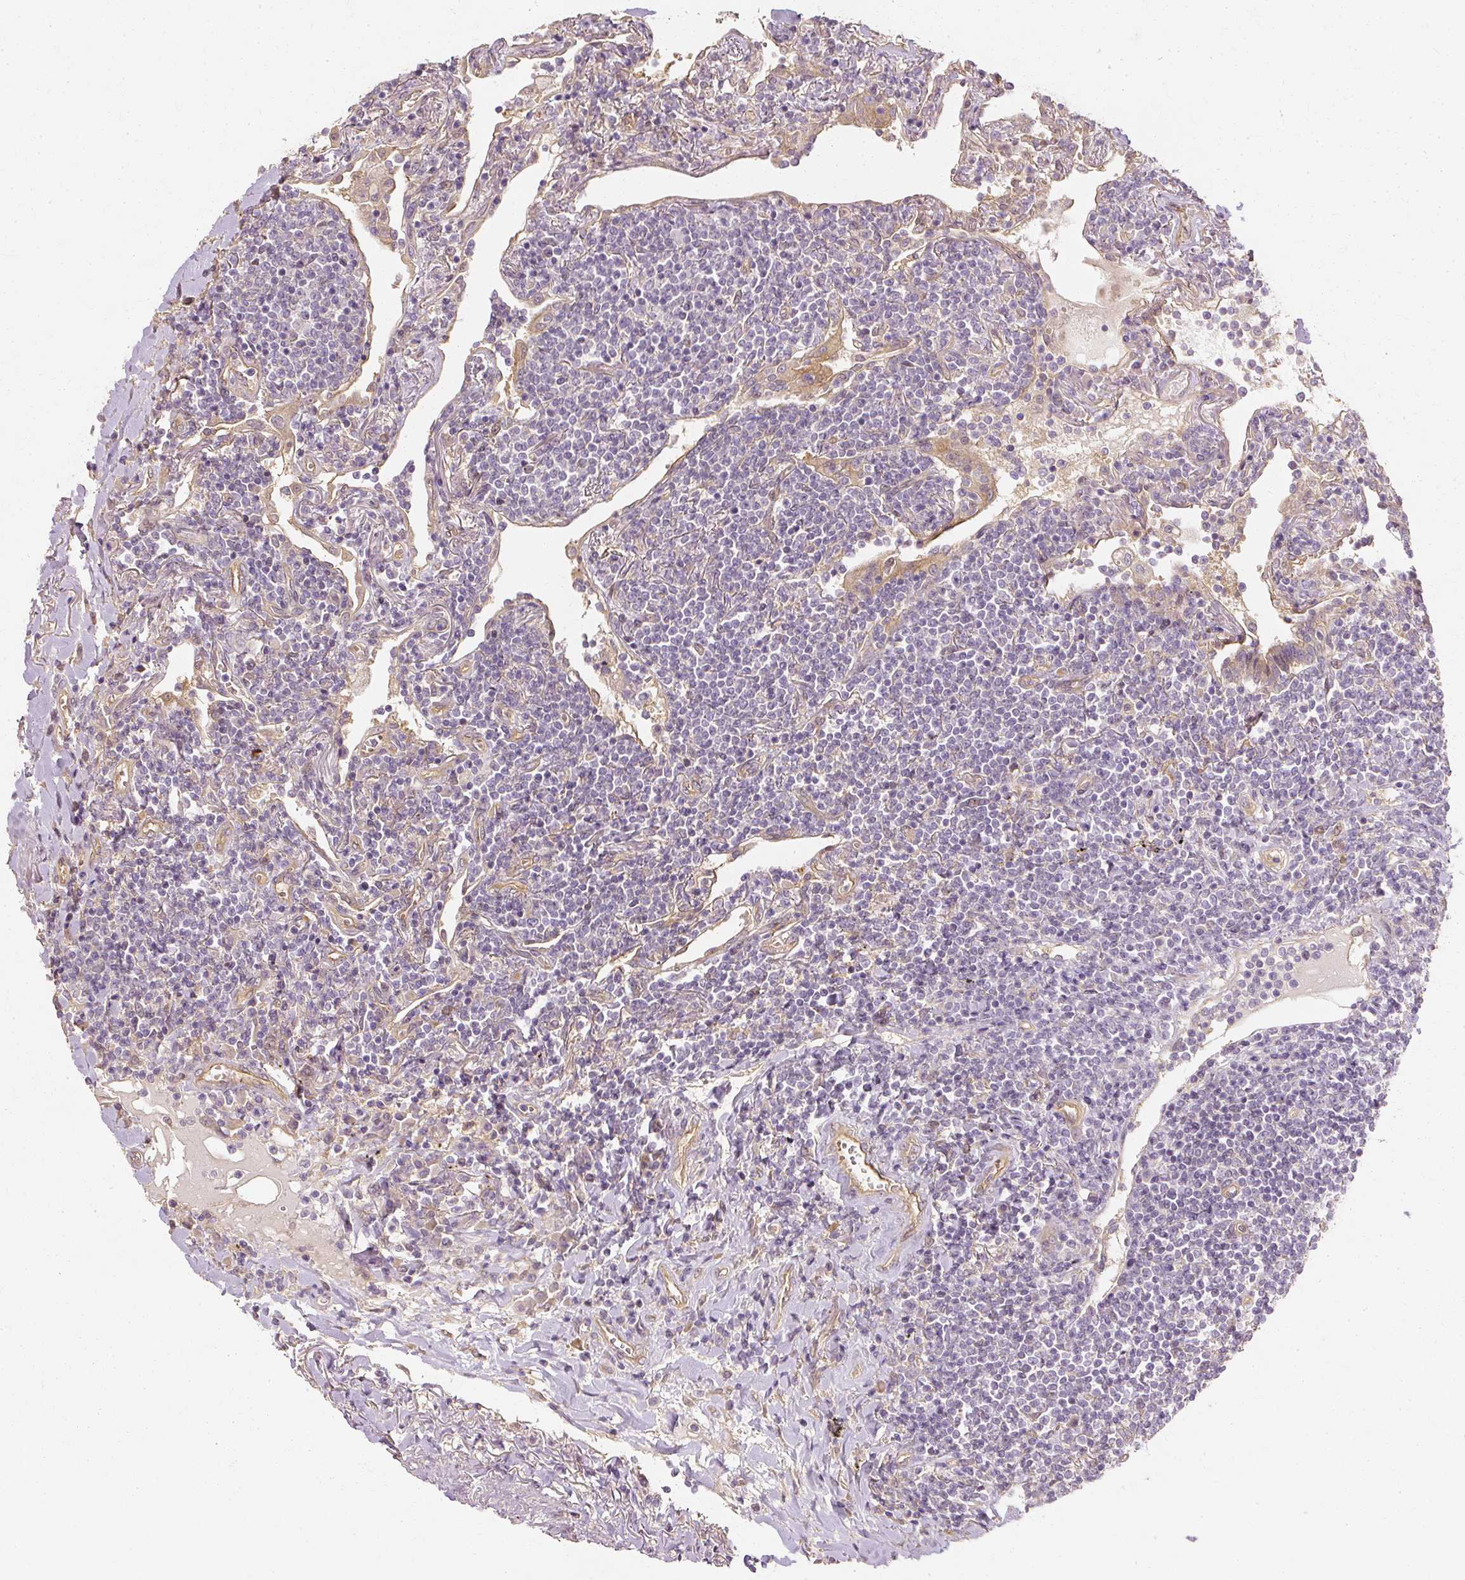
{"staining": {"intensity": "negative", "quantity": "none", "location": "none"}, "tissue": "lymphoma", "cell_type": "Tumor cells", "image_type": "cancer", "snomed": [{"axis": "morphology", "description": "Malignant lymphoma, non-Hodgkin's type, Low grade"}, {"axis": "topography", "description": "Lung"}], "caption": "A high-resolution image shows IHC staining of low-grade malignant lymphoma, non-Hodgkin's type, which exhibits no significant positivity in tumor cells. (DAB IHC with hematoxylin counter stain).", "gene": "GNAQ", "patient": {"sex": "female", "age": 71}}